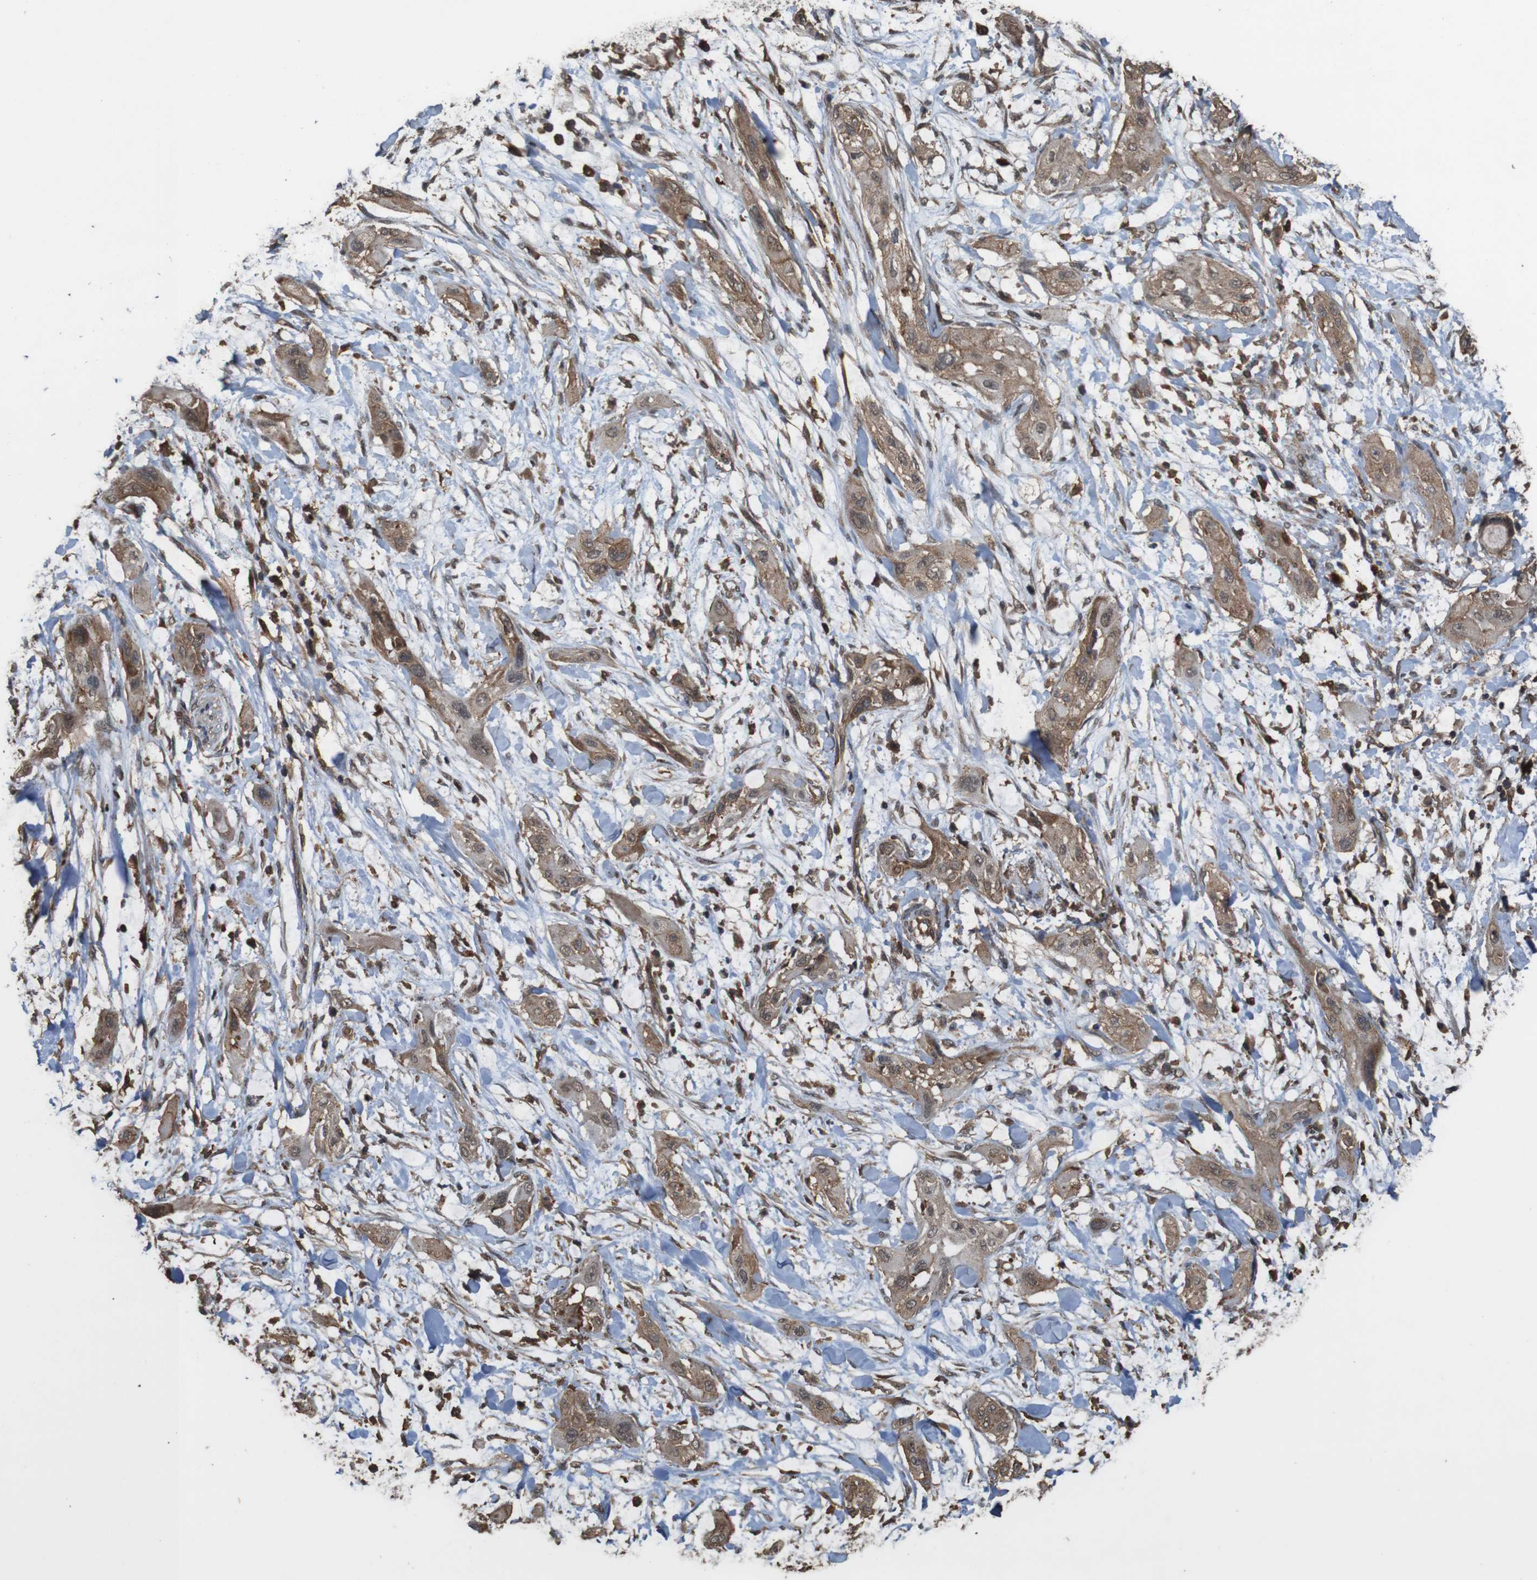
{"staining": {"intensity": "moderate", "quantity": ">75%", "location": "cytoplasmic/membranous"}, "tissue": "lung cancer", "cell_type": "Tumor cells", "image_type": "cancer", "snomed": [{"axis": "morphology", "description": "Squamous cell carcinoma, NOS"}, {"axis": "topography", "description": "Lung"}], "caption": "DAB immunohistochemical staining of human squamous cell carcinoma (lung) shows moderate cytoplasmic/membranous protein staining in approximately >75% of tumor cells. Using DAB (brown) and hematoxylin (blue) stains, captured at high magnification using brightfield microscopy.", "gene": "BAG4", "patient": {"sex": "female", "age": 47}}